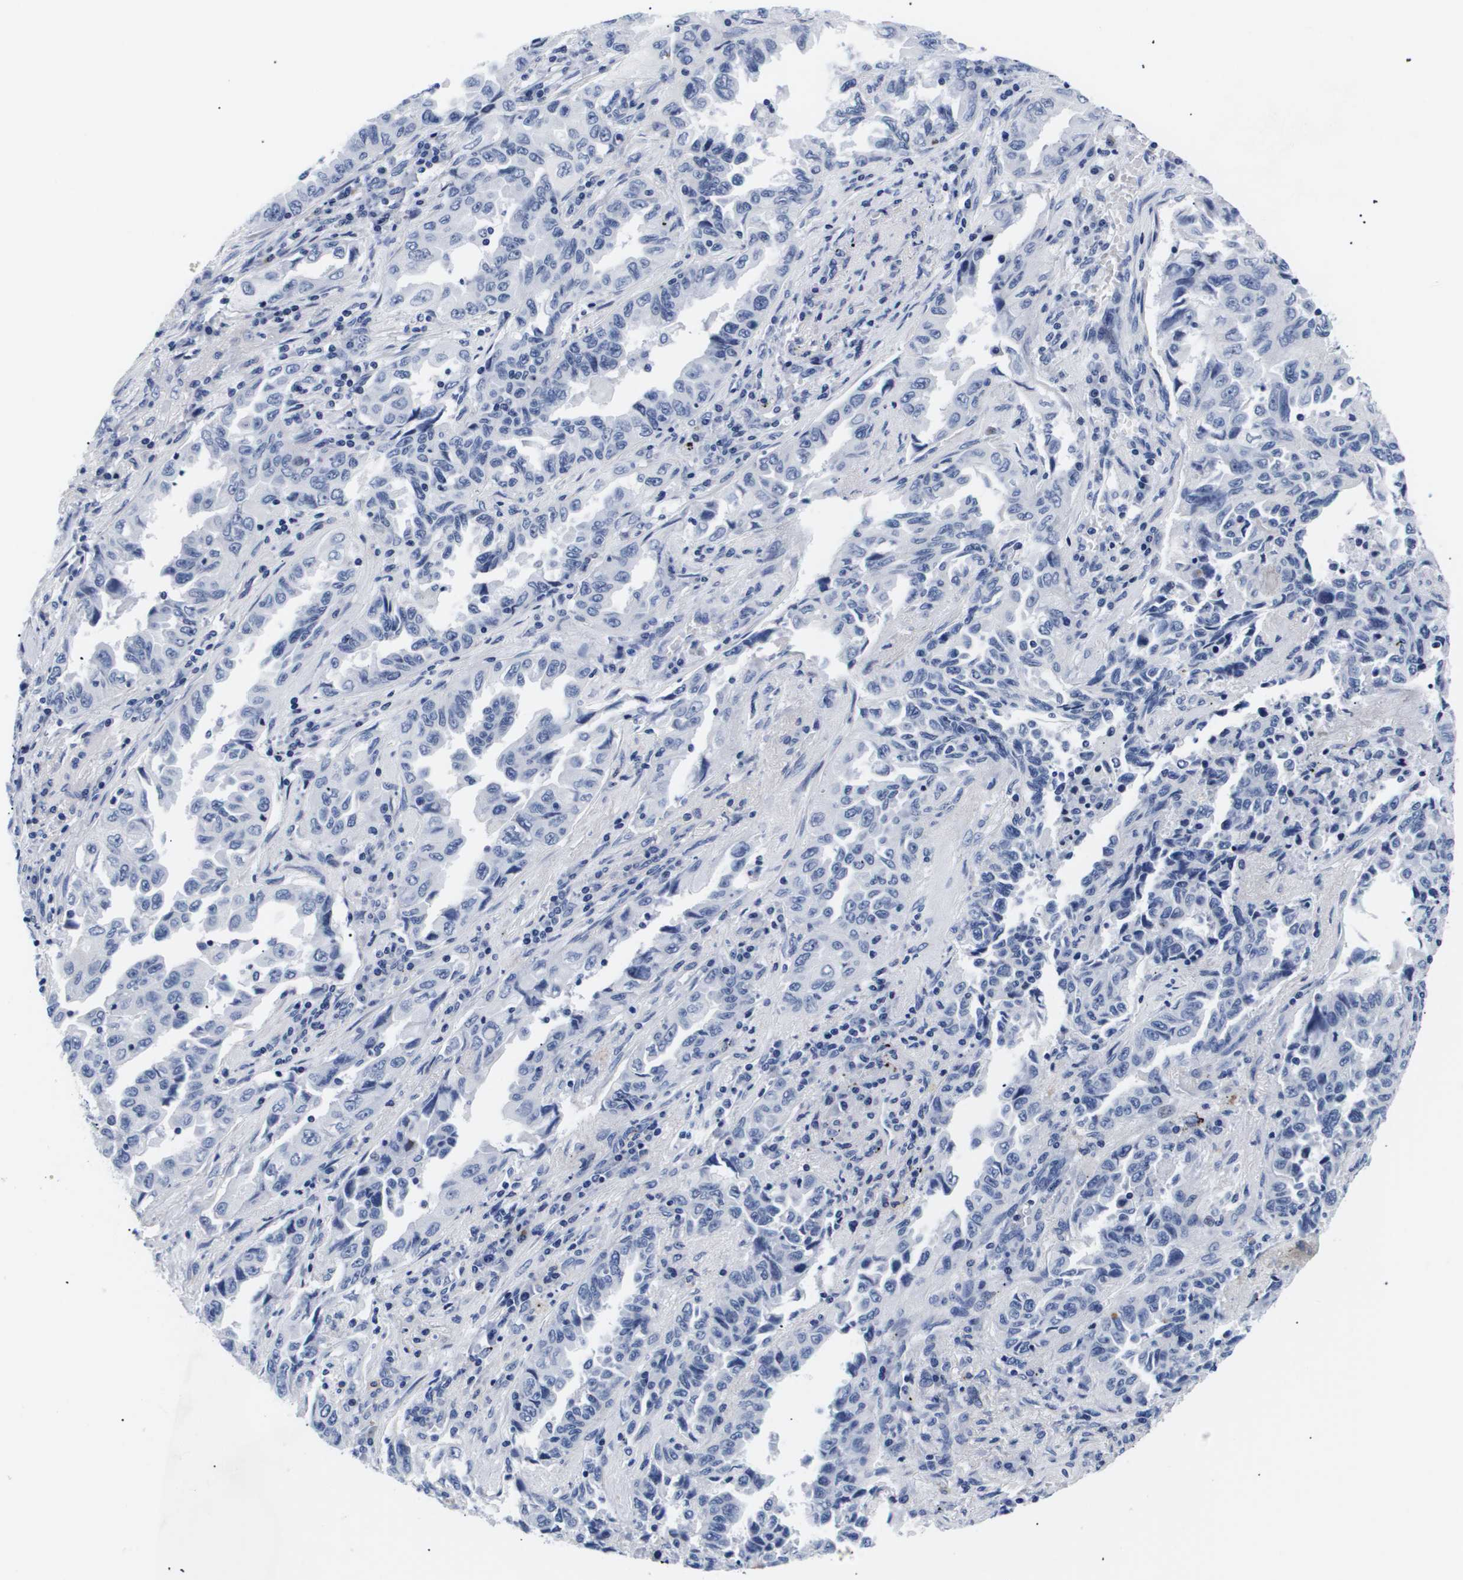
{"staining": {"intensity": "negative", "quantity": "none", "location": "none"}, "tissue": "lung cancer", "cell_type": "Tumor cells", "image_type": "cancer", "snomed": [{"axis": "morphology", "description": "Adenocarcinoma, NOS"}, {"axis": "topography", "description": "Lung"}], "caption": "Tumor cells show no significant protein expression in lung cancer. (Brightfield microscopy of DAB immunohistochemistry at high magnification).", "gene": "SHD", "patient": {"sex": "female", "age": 51}}